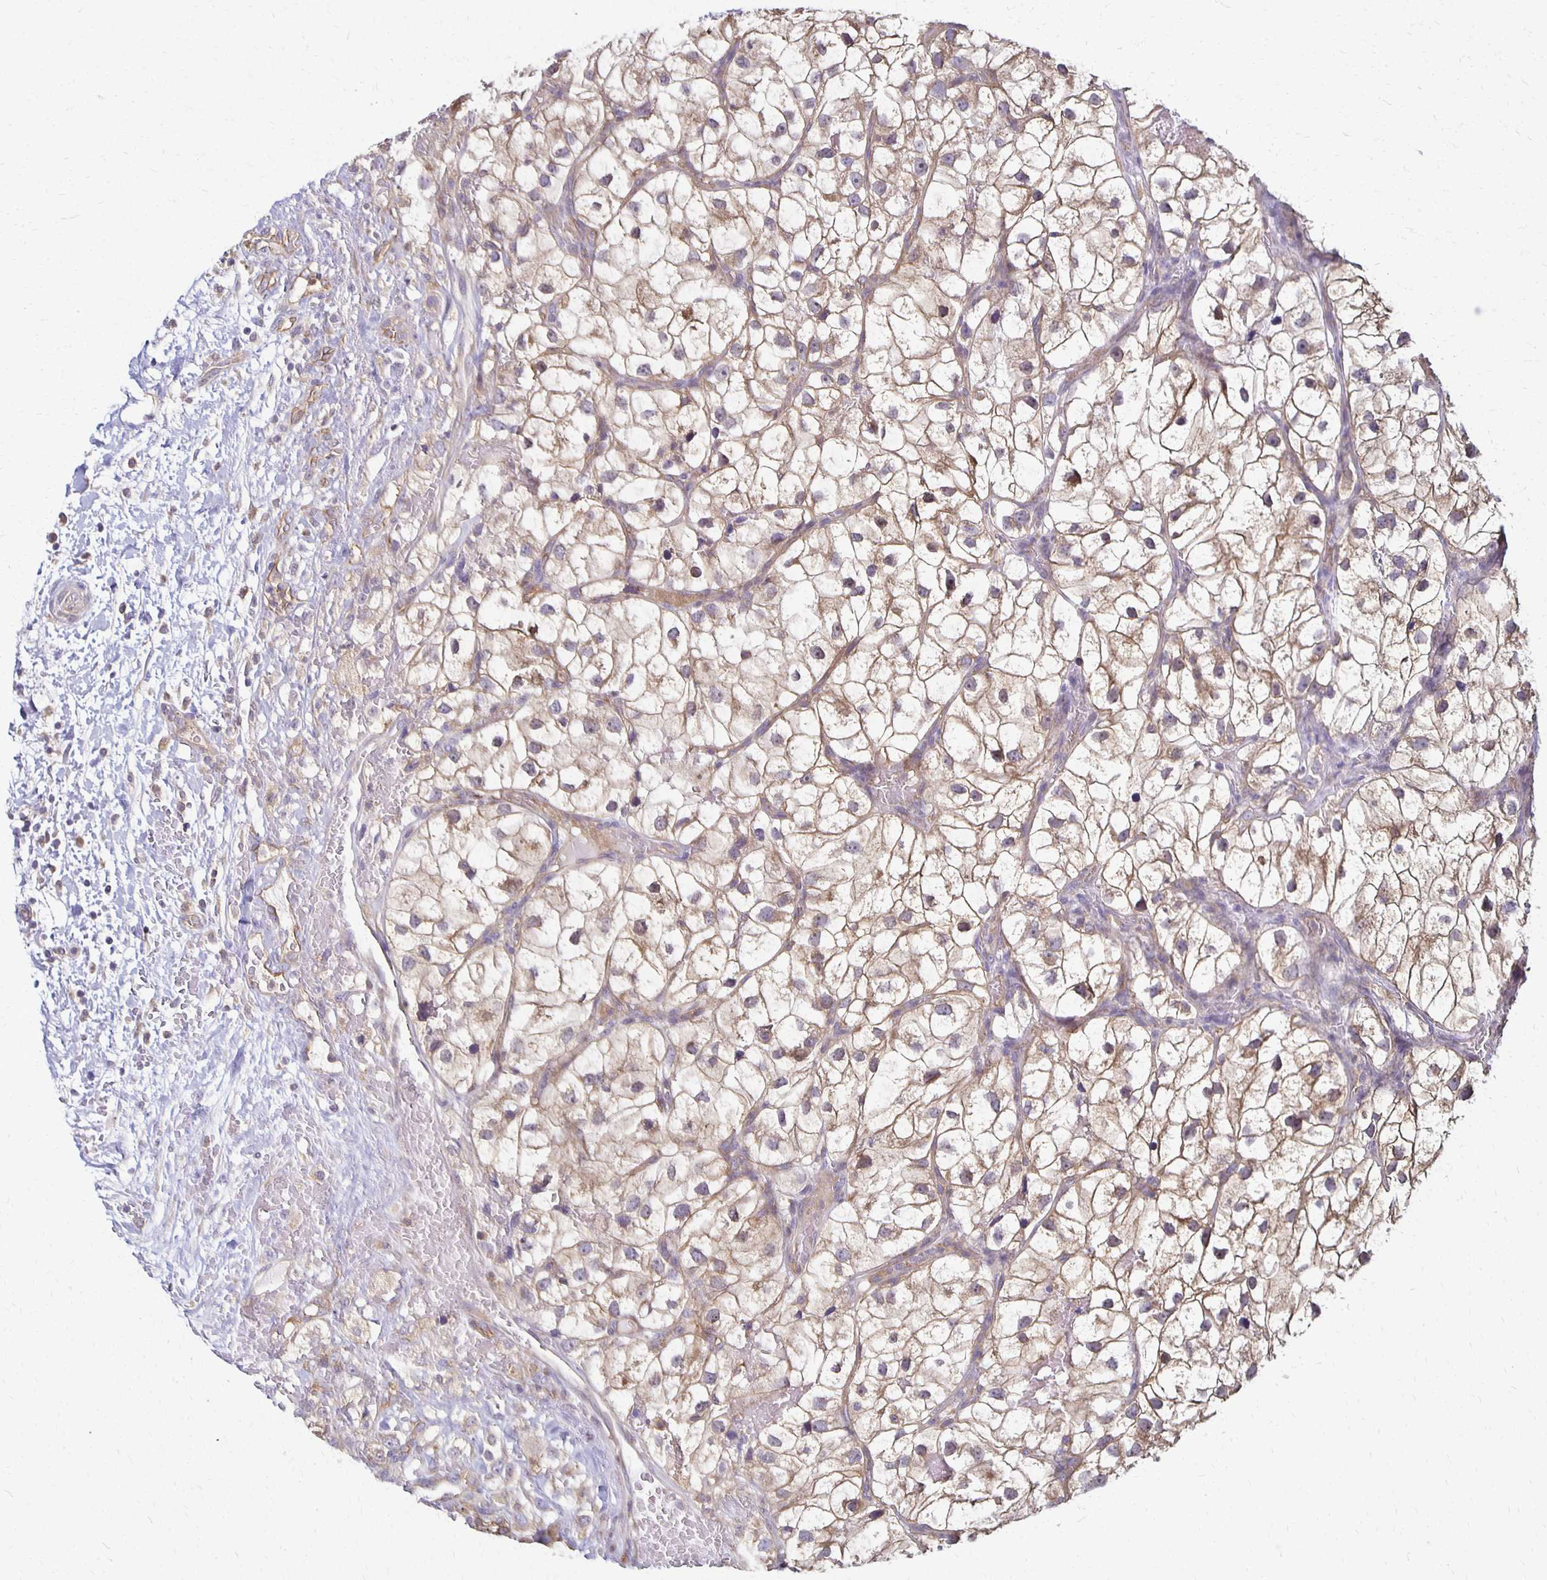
{"staining": {"intensity": "weak", "quantity": ">75%", "location": "cytoplasmic/membranous"}, "tissue": "renal cancer", "cell_type": "Tumor cells", "image_type": "cancer", "snomed": [{"axis": "morphology", "description": "Adenocarcinoma, NOS"}, {"axis": "topography", "description": "Kidney"}], "caption": "IHC histopathology image of renal cancer (adenocarcinoma) stained for a protein (brown), which displays low levels of weak cytoplasmic/membranous expression in about >75% of tumor cells.", "gene": "GPX4", "patient": {"sex": "male", "age": 59}}